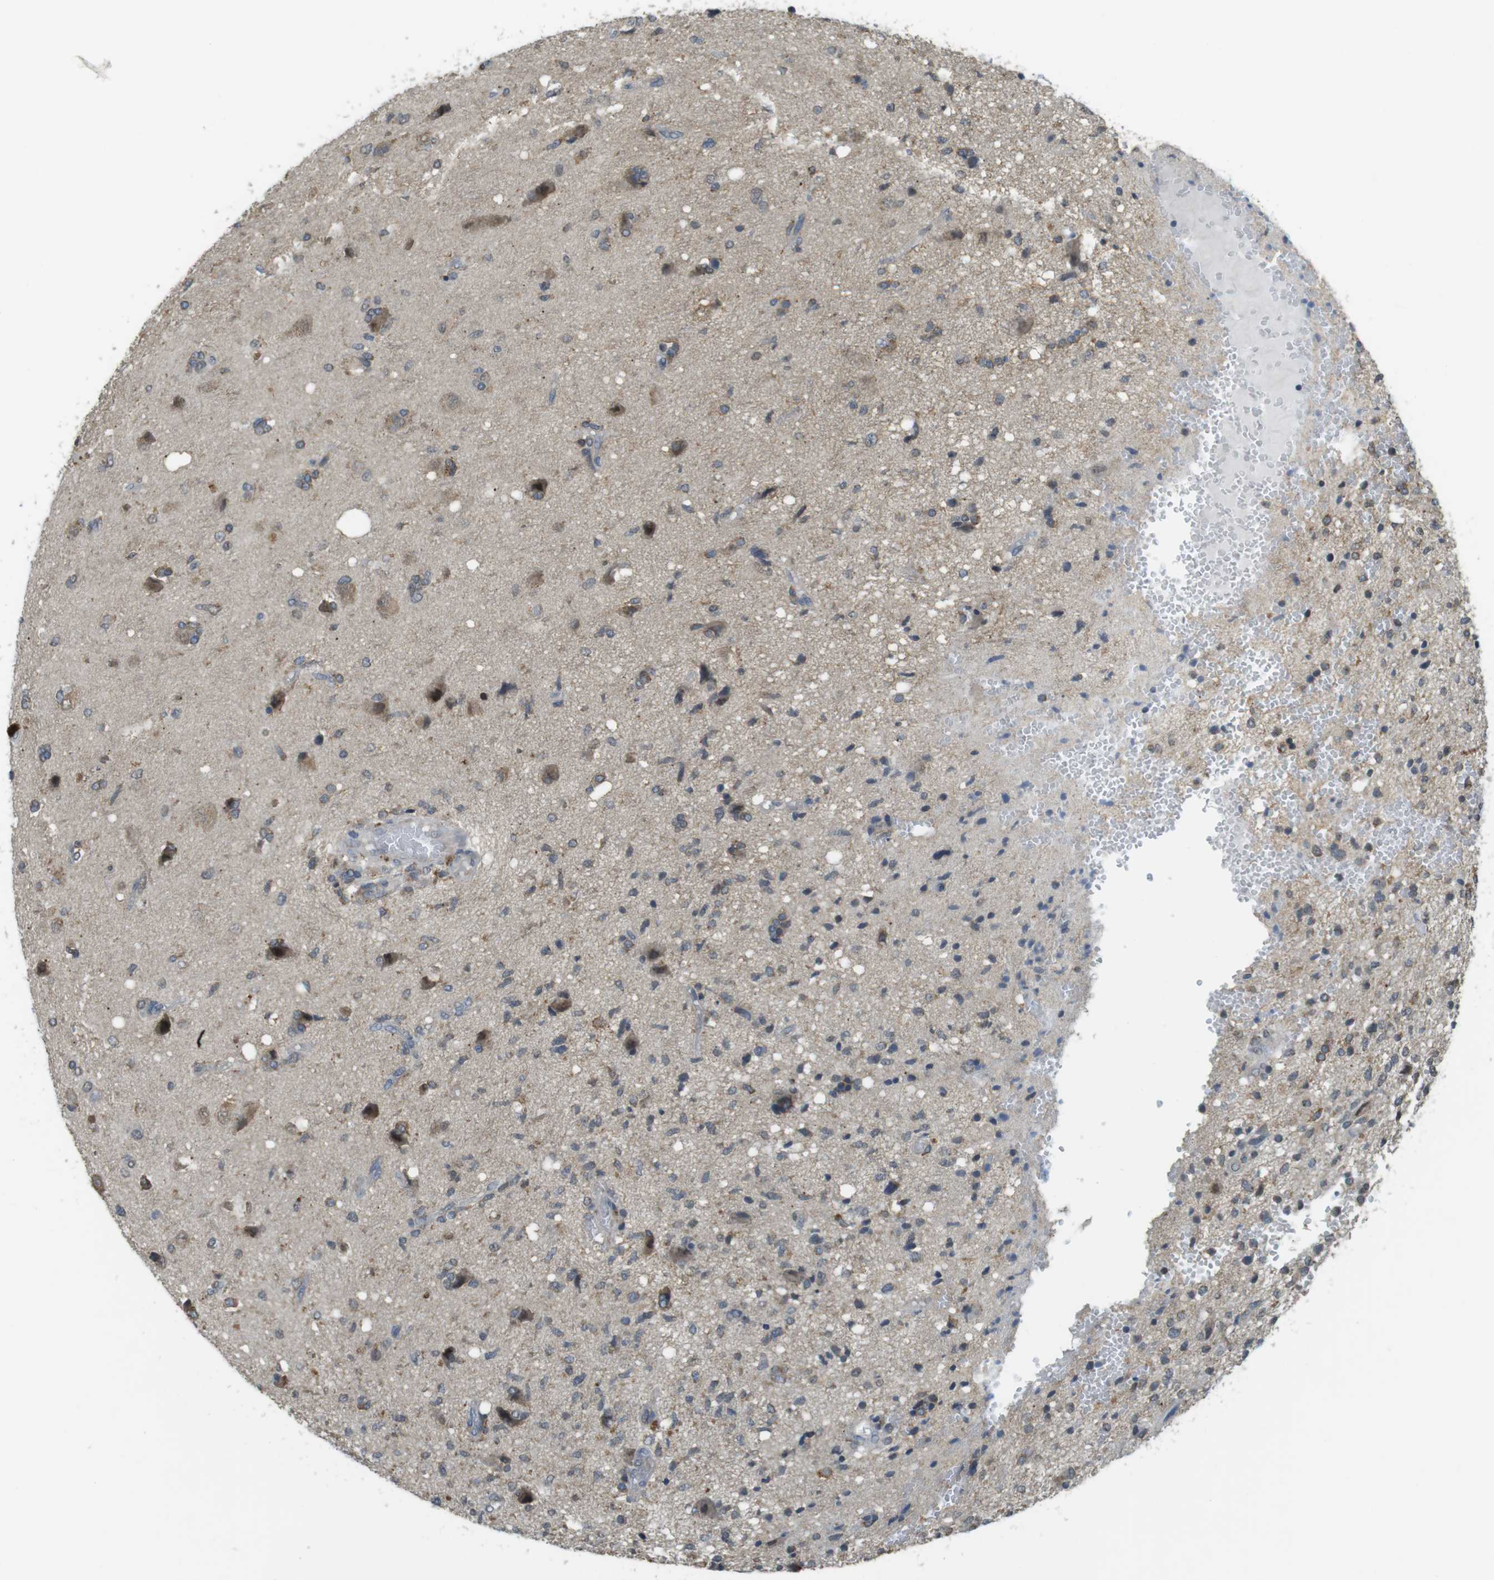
{"staining": {"intensity": "moderate", "quantity": ">75%", "location": "cytoplasmic/membranous"}, "tissue": "glioma", "cell_type": "Tumor cells", "image_type": "cancer", "snomed": [{"axis": "morphology", "description": "Glioma, malignant, High grade"}, {"axis": "topography", "description": "Brain"}], "caption": "Malignant high-grade glioma was stained to show a protein in brown. There is medium levels of moderate cytoplasmic/membranous staining in about >75% of tumor cells.", "gene": "BRI3BP", "patient": {"sex": "female", "age": 59}}